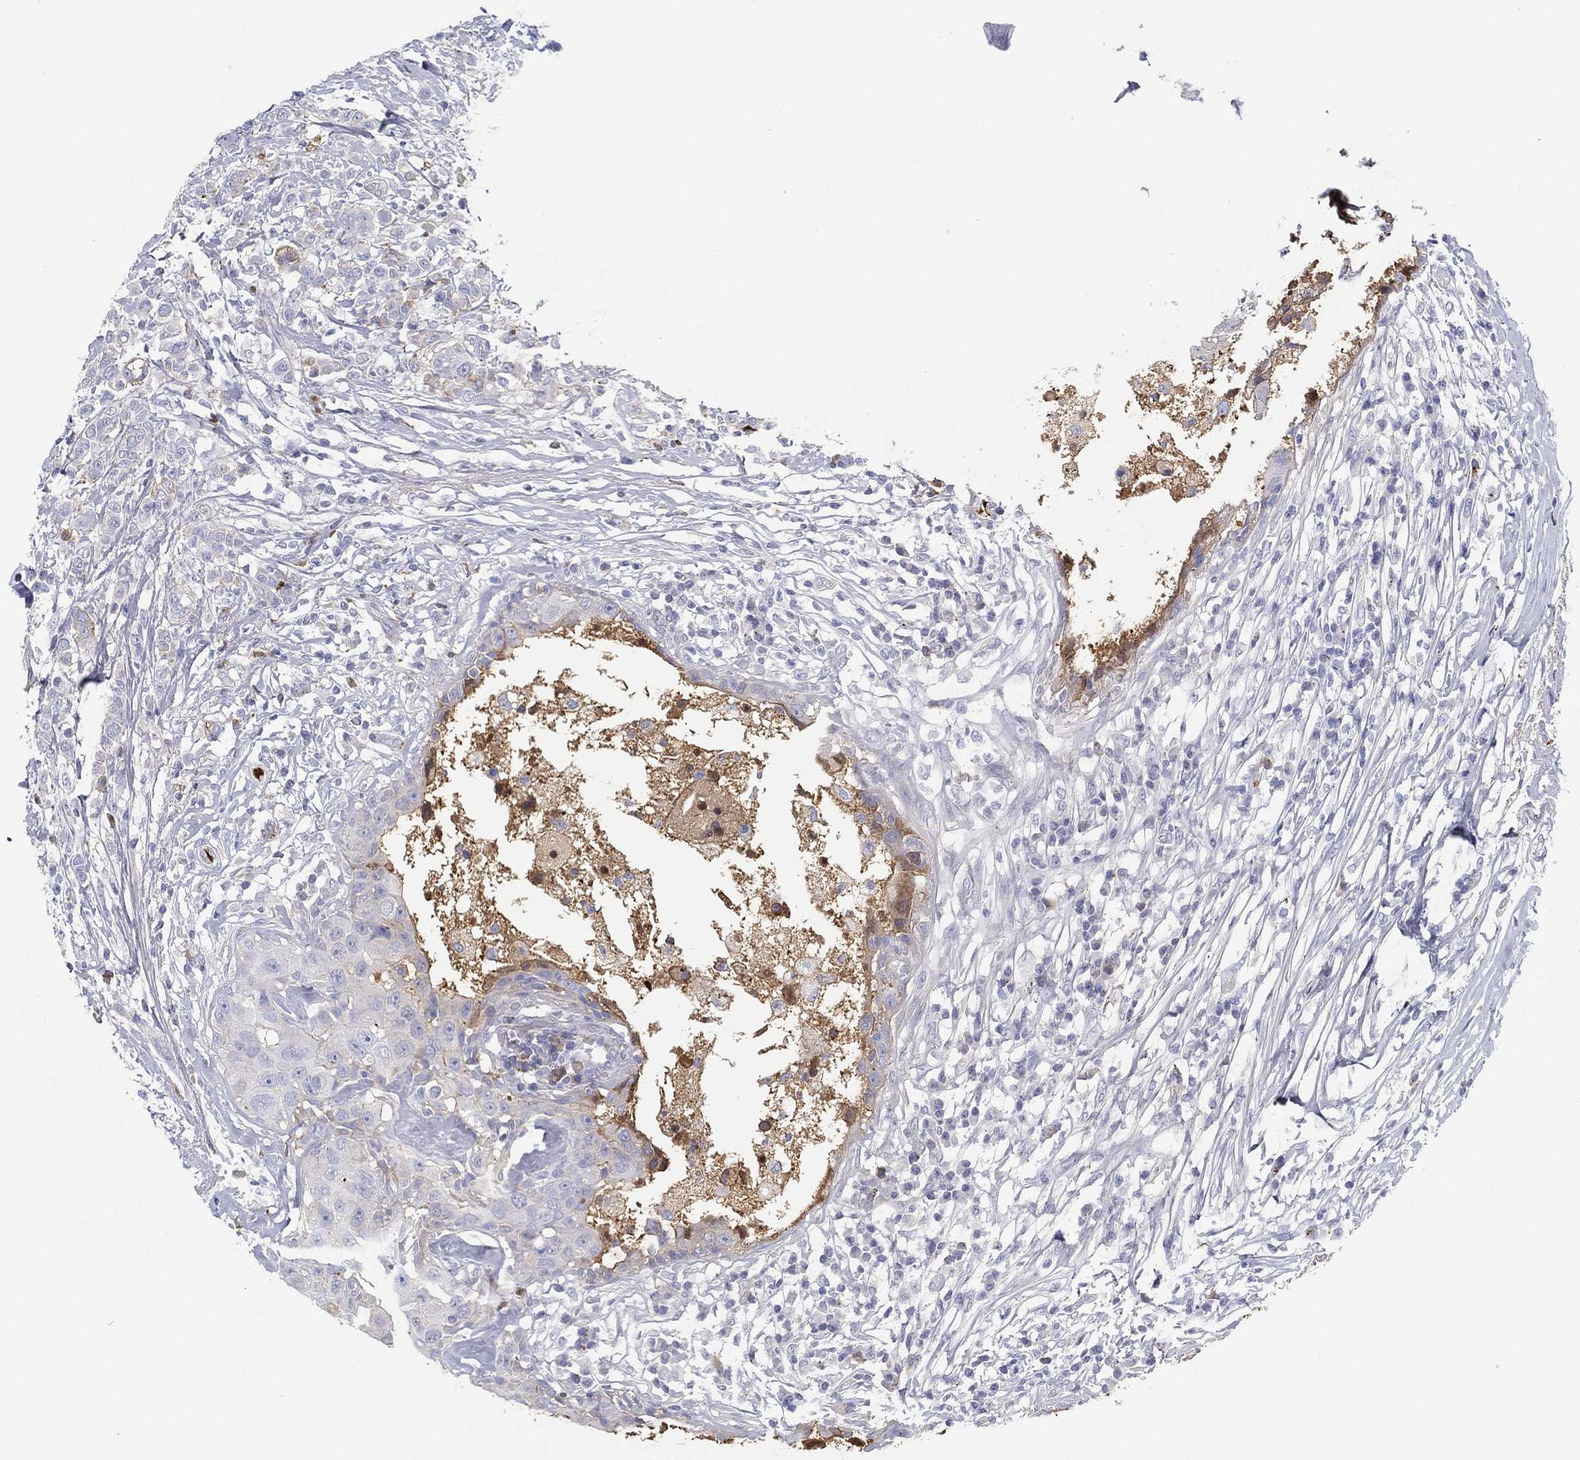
{"staining": {"intensity": "negative", "quantity": "none", "location": "none"}, "tissue": "breast cancer", "cell_type": "Tumor cells", "image_type": "cancer", "snomed": [{"axis": "morphology", "description": "Duct carcinoma"}, {"axis": "topography", "description": "Breast"}], "caption": "Breast infiltrating ductal carcinoma stained for a protein using immunohistochemistry (IHC) reveals no expression tumor cells.", "gene": "IFNB1", "patient": {"sex": "female", "age": 27}}